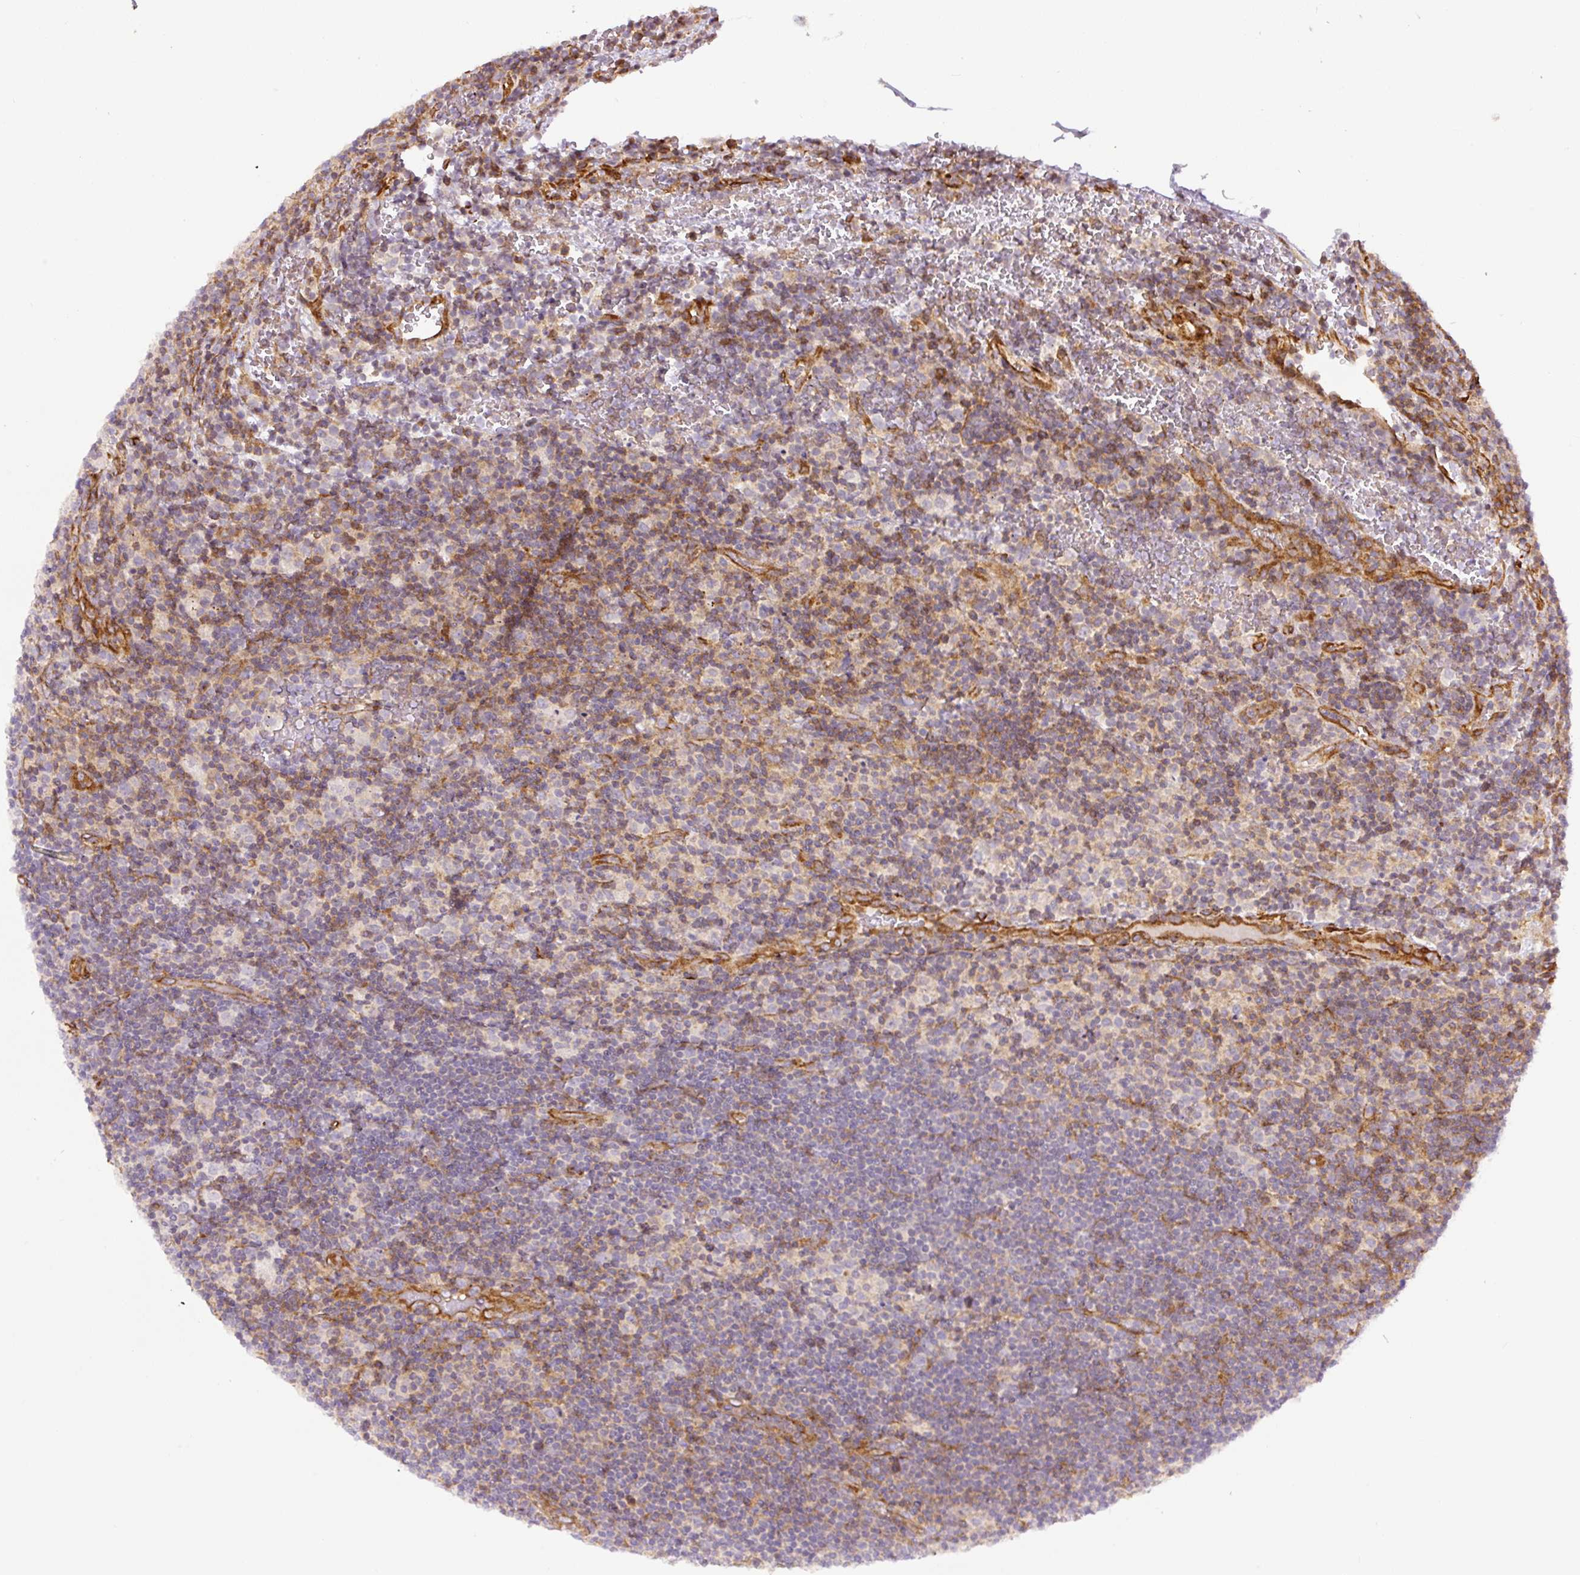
{"staining": {"intensity": "negative", "quantity": "none", "location": "none"}, "tissue": "lymphoma", "cell_type": "Tumor cells", "image_type": "cancer", "snomed": [{"axis": "morphology", "description": "Hodgkin's disease, NOS"}, {"axis": "topography", "description": "Lymph node"}], "caption": "Immunohistochemistry (IHC) image of Hodgkin's disease stained for a protein (brown), which demonstrates no expression in tumor cells.", "gene": "MYL12A", "patient": {"sex": "female", "age": 57}}